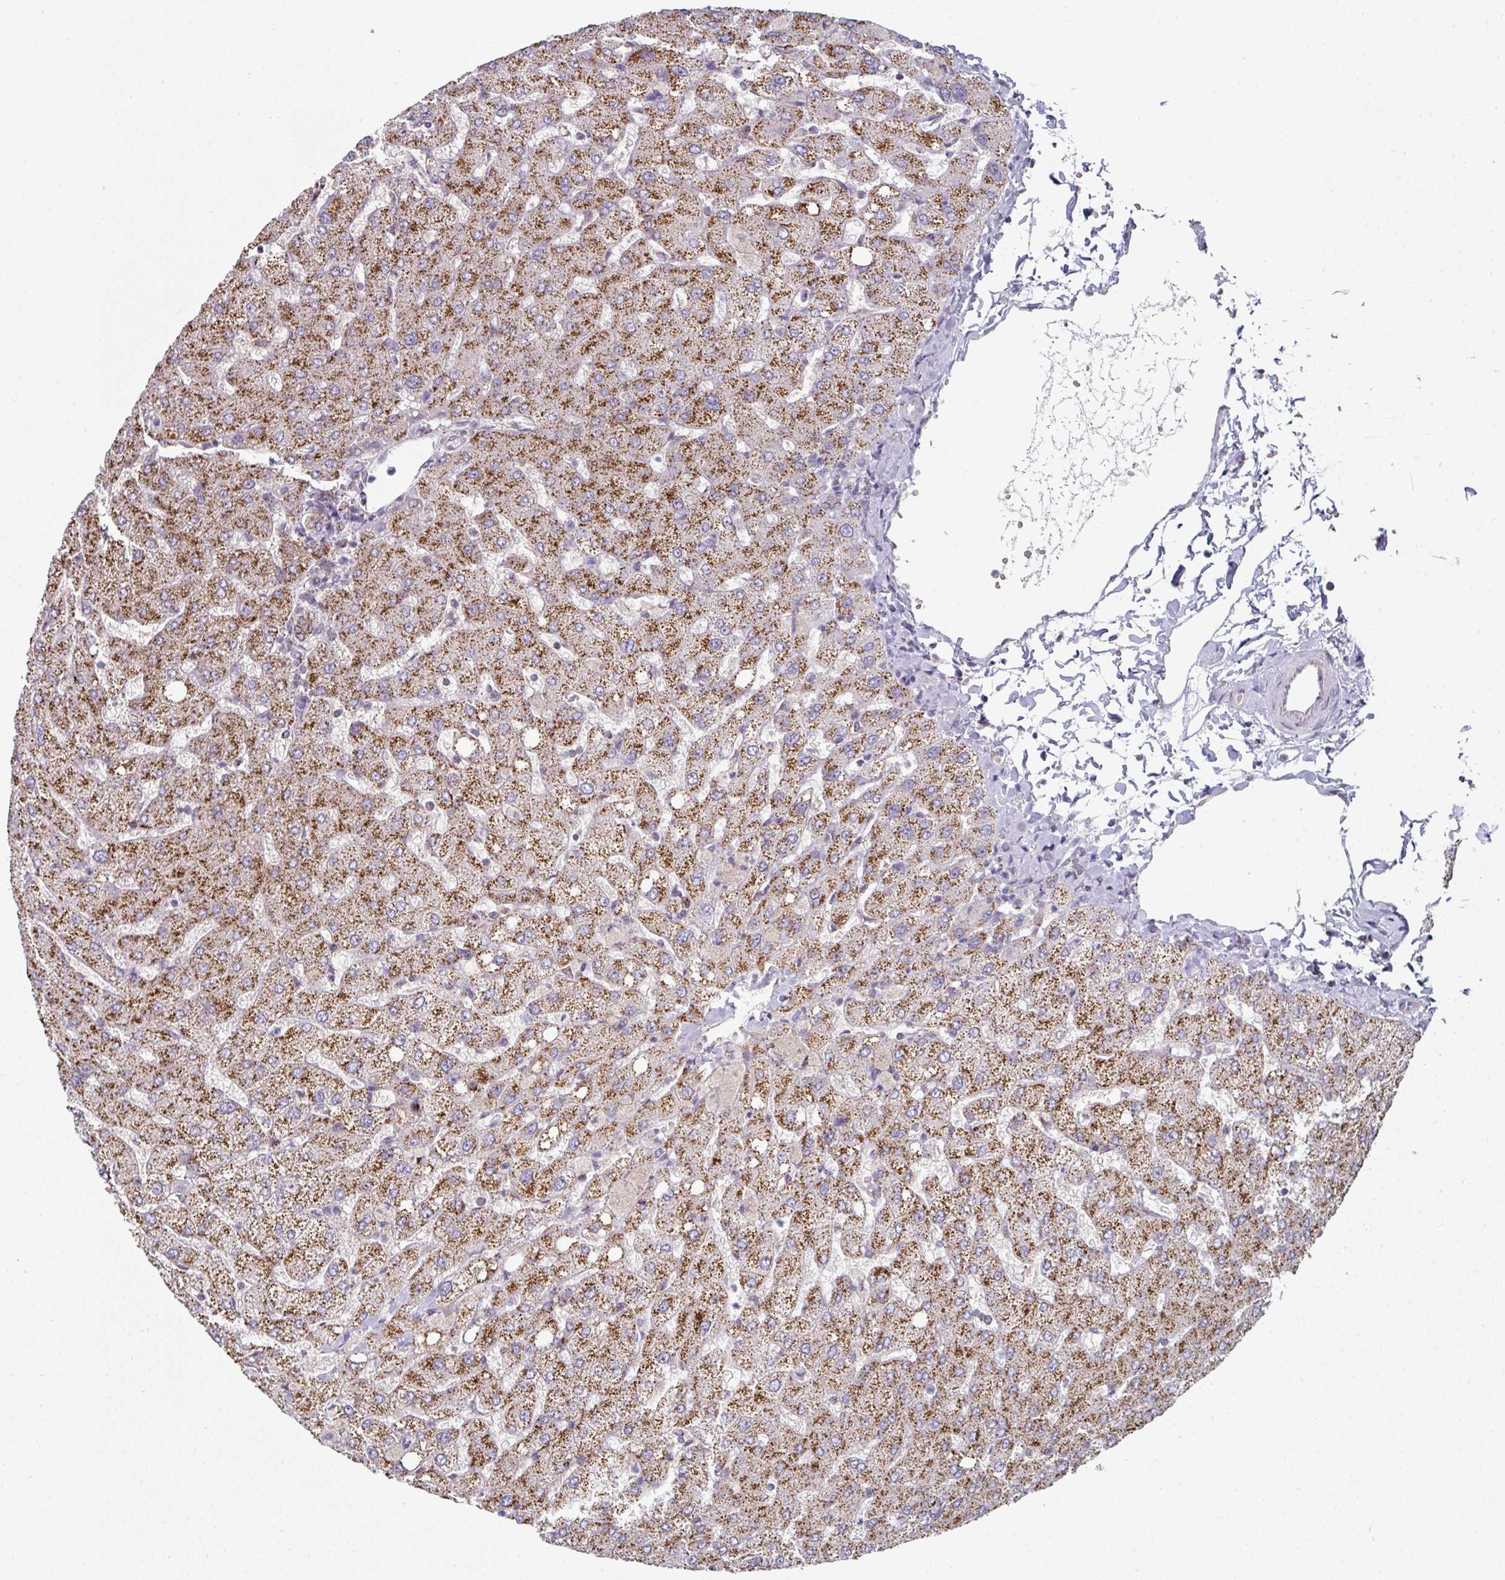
{"staining": {"intensity": "weak", "quantity": "25%-75%", "location": "cytoplasmic/membranous"}, "tissue": "liver", "cell_type": "Cholangiocytes", "image_type": "normal", "snomed": [{"axis": "morphology", "description": "Normal tissue, NOS"}, {"axis": "topography", "description": "Liver"}], "caption": "This photomicrograph displays normal liver stained with immunohistochemistry to label a protein in brown. The cytoplasmic/membranous of cholangiocytes show weak positivity for the protein. Nuclei are counter-stained blue.", "gene": "CCDC85B", "patient": {"sex": "female", "age": 54}}